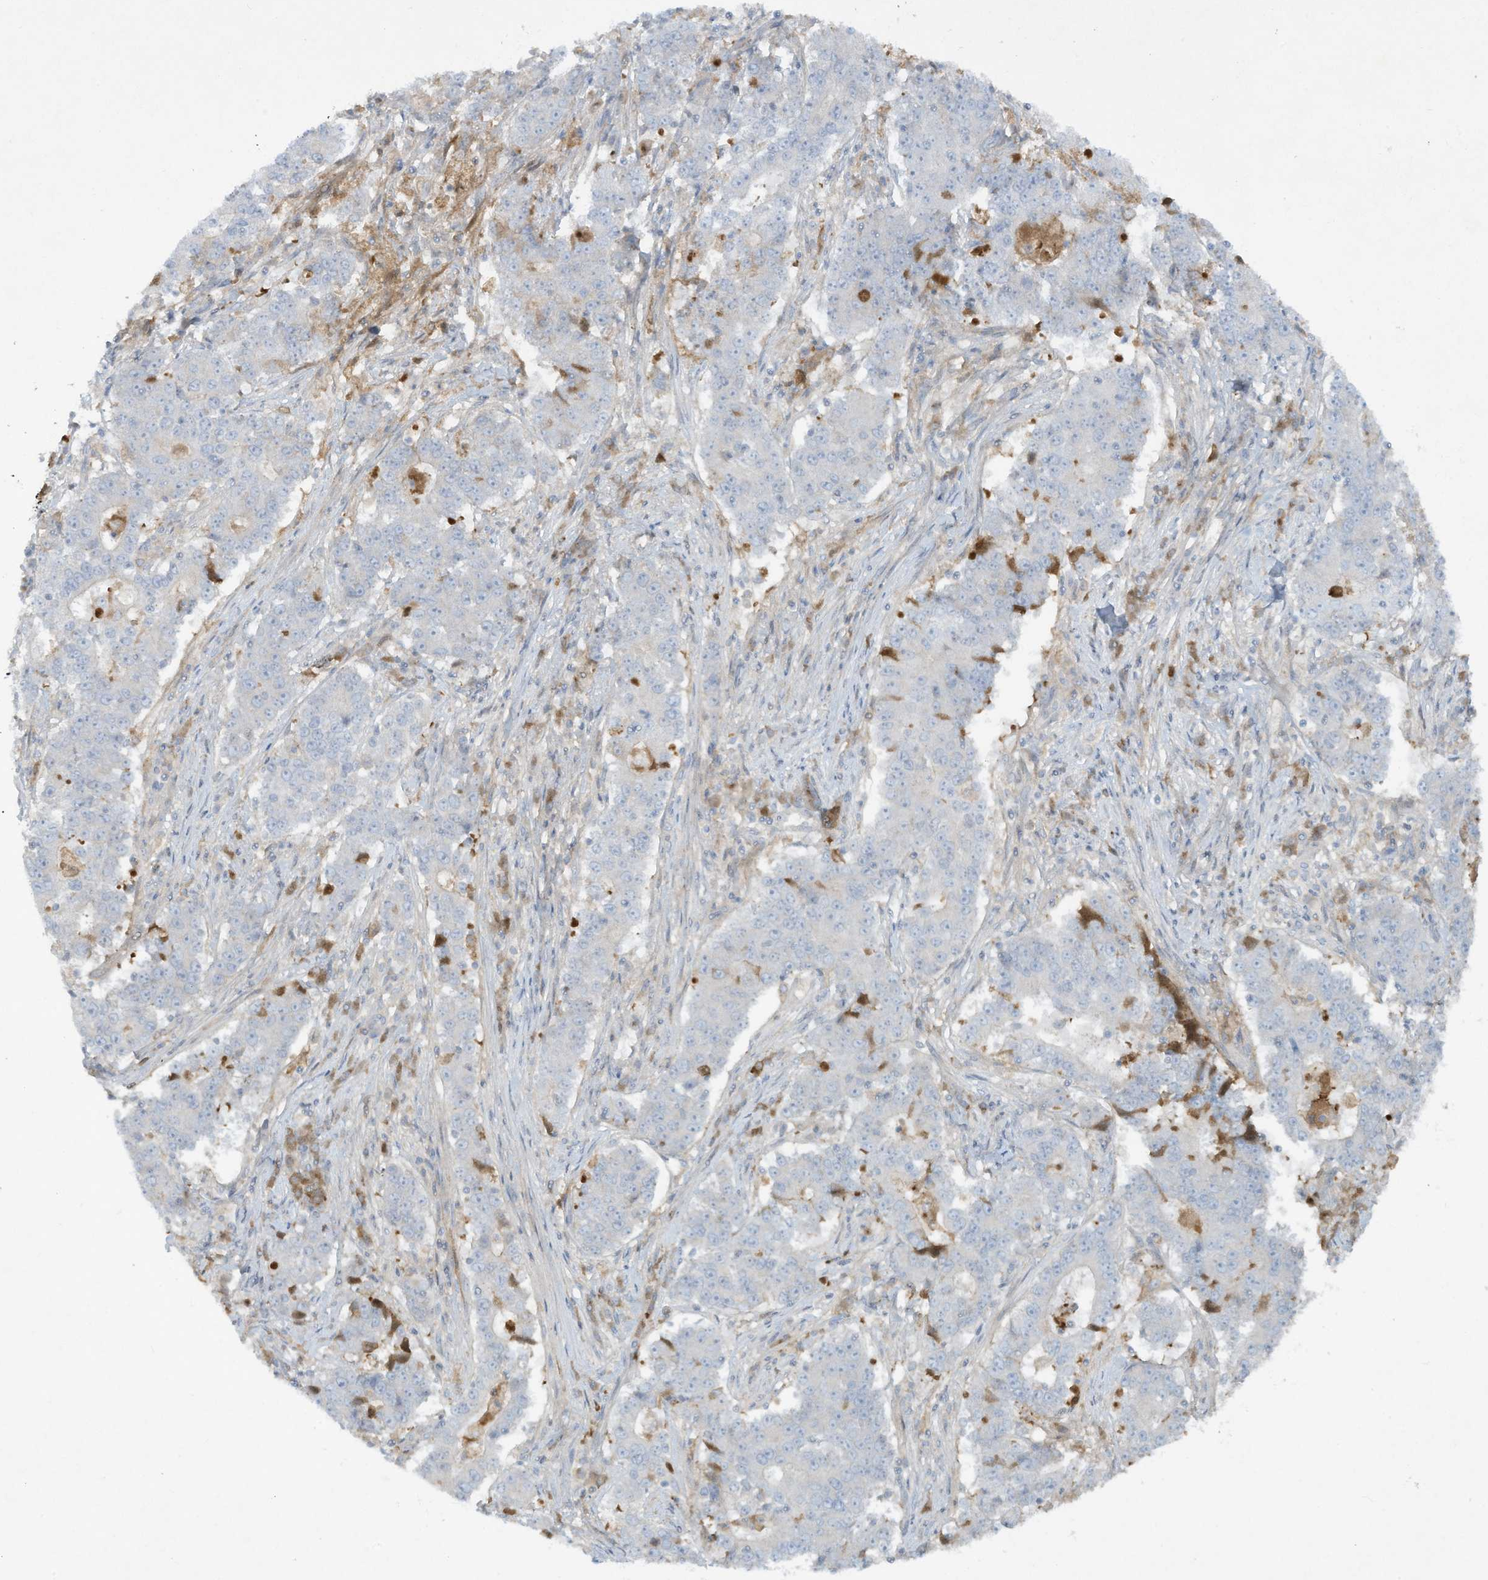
{"staining": {"intensity": "negative", "quantity": "none", "location": "none"}, "tissue": "stomach cancer", "cell_type": "Tumor cells", "image_type": "cancer", "snomed": [{"axis": "morphology", "description": "Adenocarcinoma, NOS"}, {"axis": "topography", "description": "Stomach"}], "caption": "IHC histopathology image of neoplastic tissue: human stomach adenocarcinoma stained with DAB demonstrates no significant protein staining in tumor cells.", "gene": "FETUB", "patient": {"sex": "male", "age": 59}}